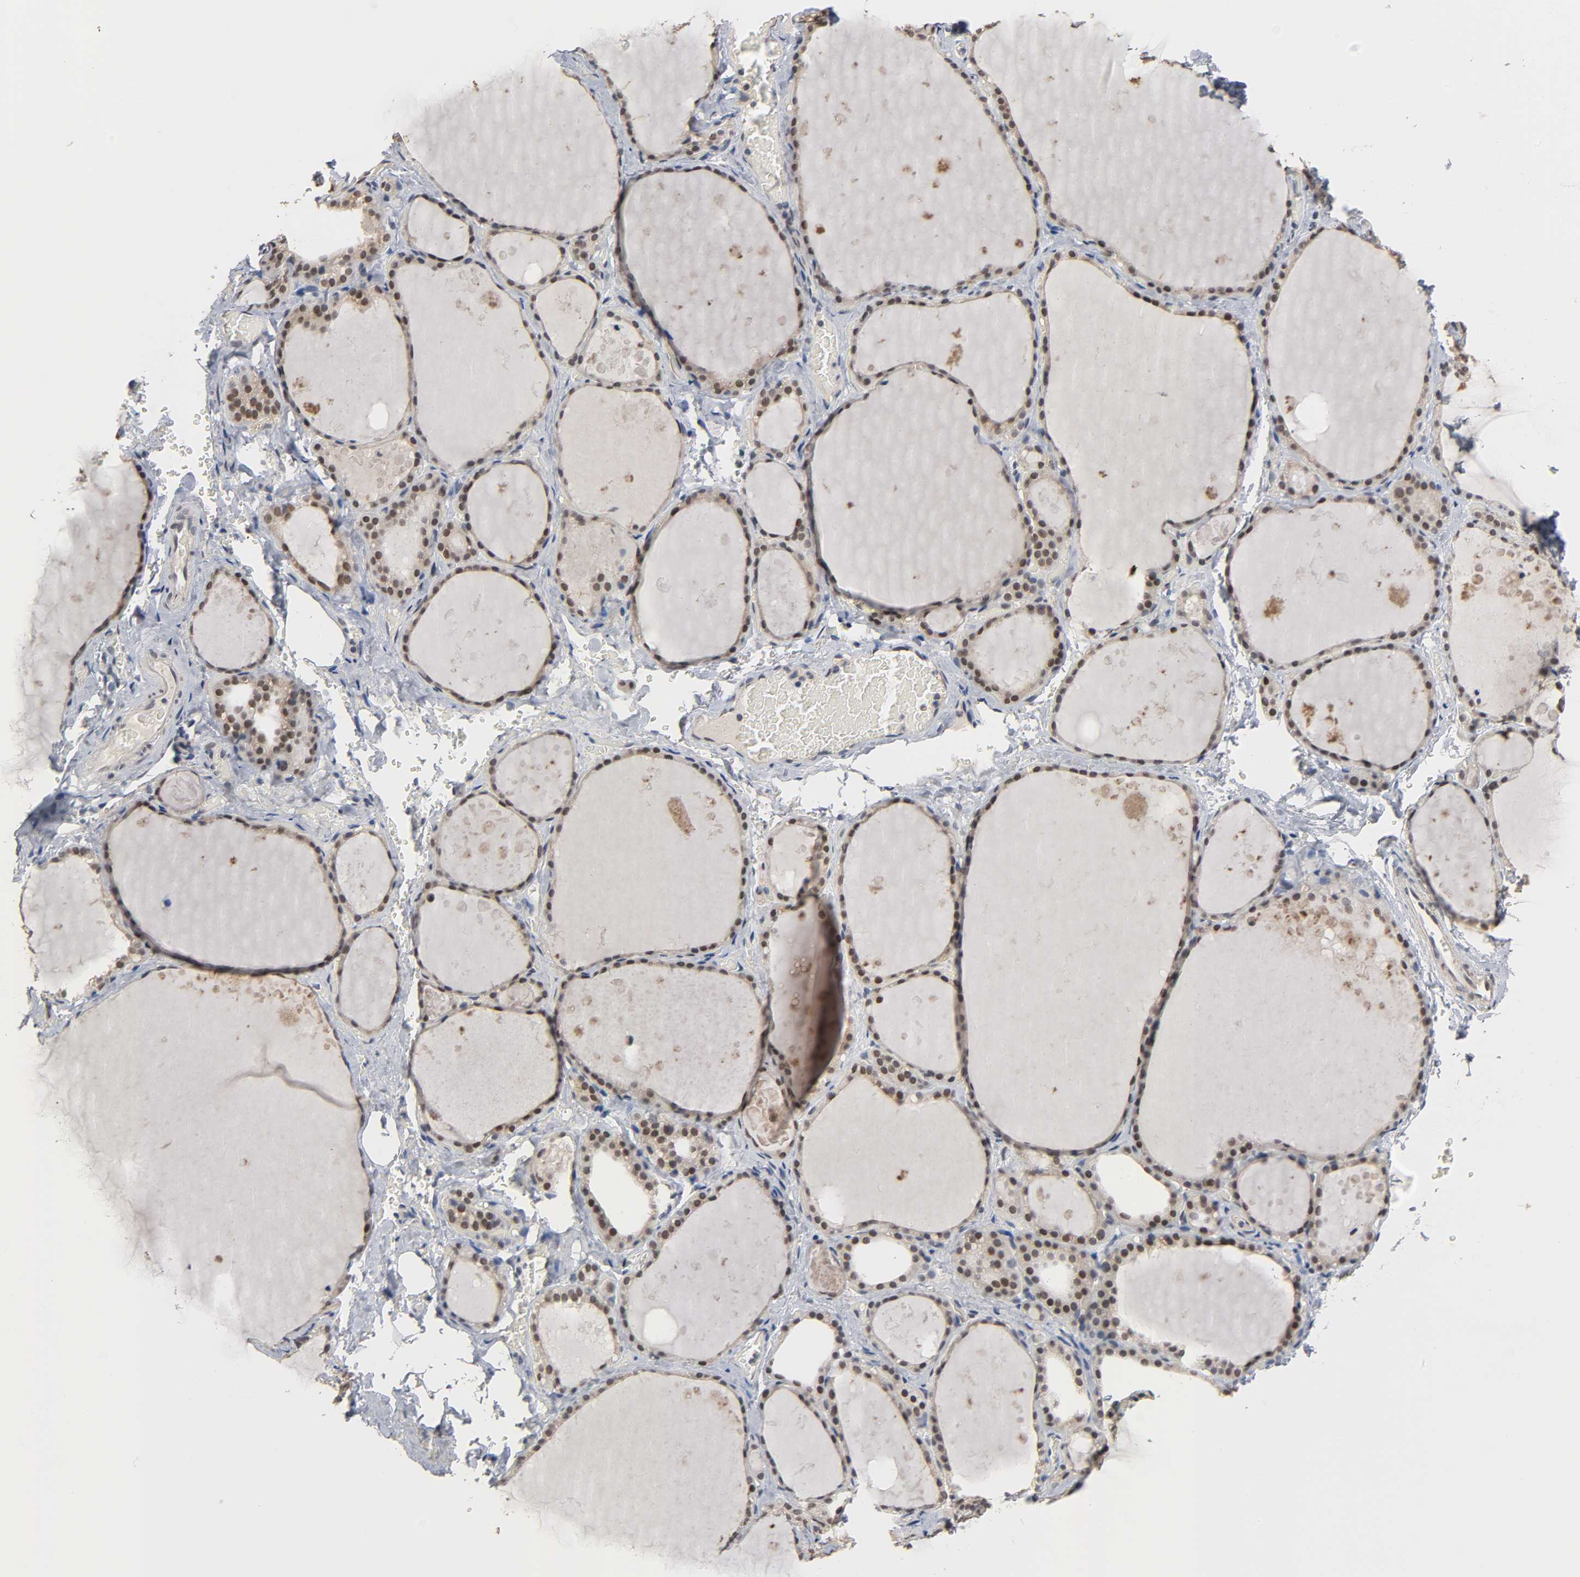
{"staining": {"intensity": "moderate", "quantity": ">75%", "location": "cytoplasmic/membranous,nuclear"}, "tissue": "thyroid gland", "cell_type": "Glandular cells", "image_type": "normal", "snomed": [{"axis": "morphology", "description": "Normal tissue, NOS"}, {"axis": "topography", "description": "Thyroid gland"}], "caption": "Normal thyroid gland reveals moderate cytoplasmic/membranous,nuclear positivity in about >75% of glandular cells, visualized by immunohistochemistry.", "gene": "HTR1E", "patient": {"sex": "male", "age": 61}}